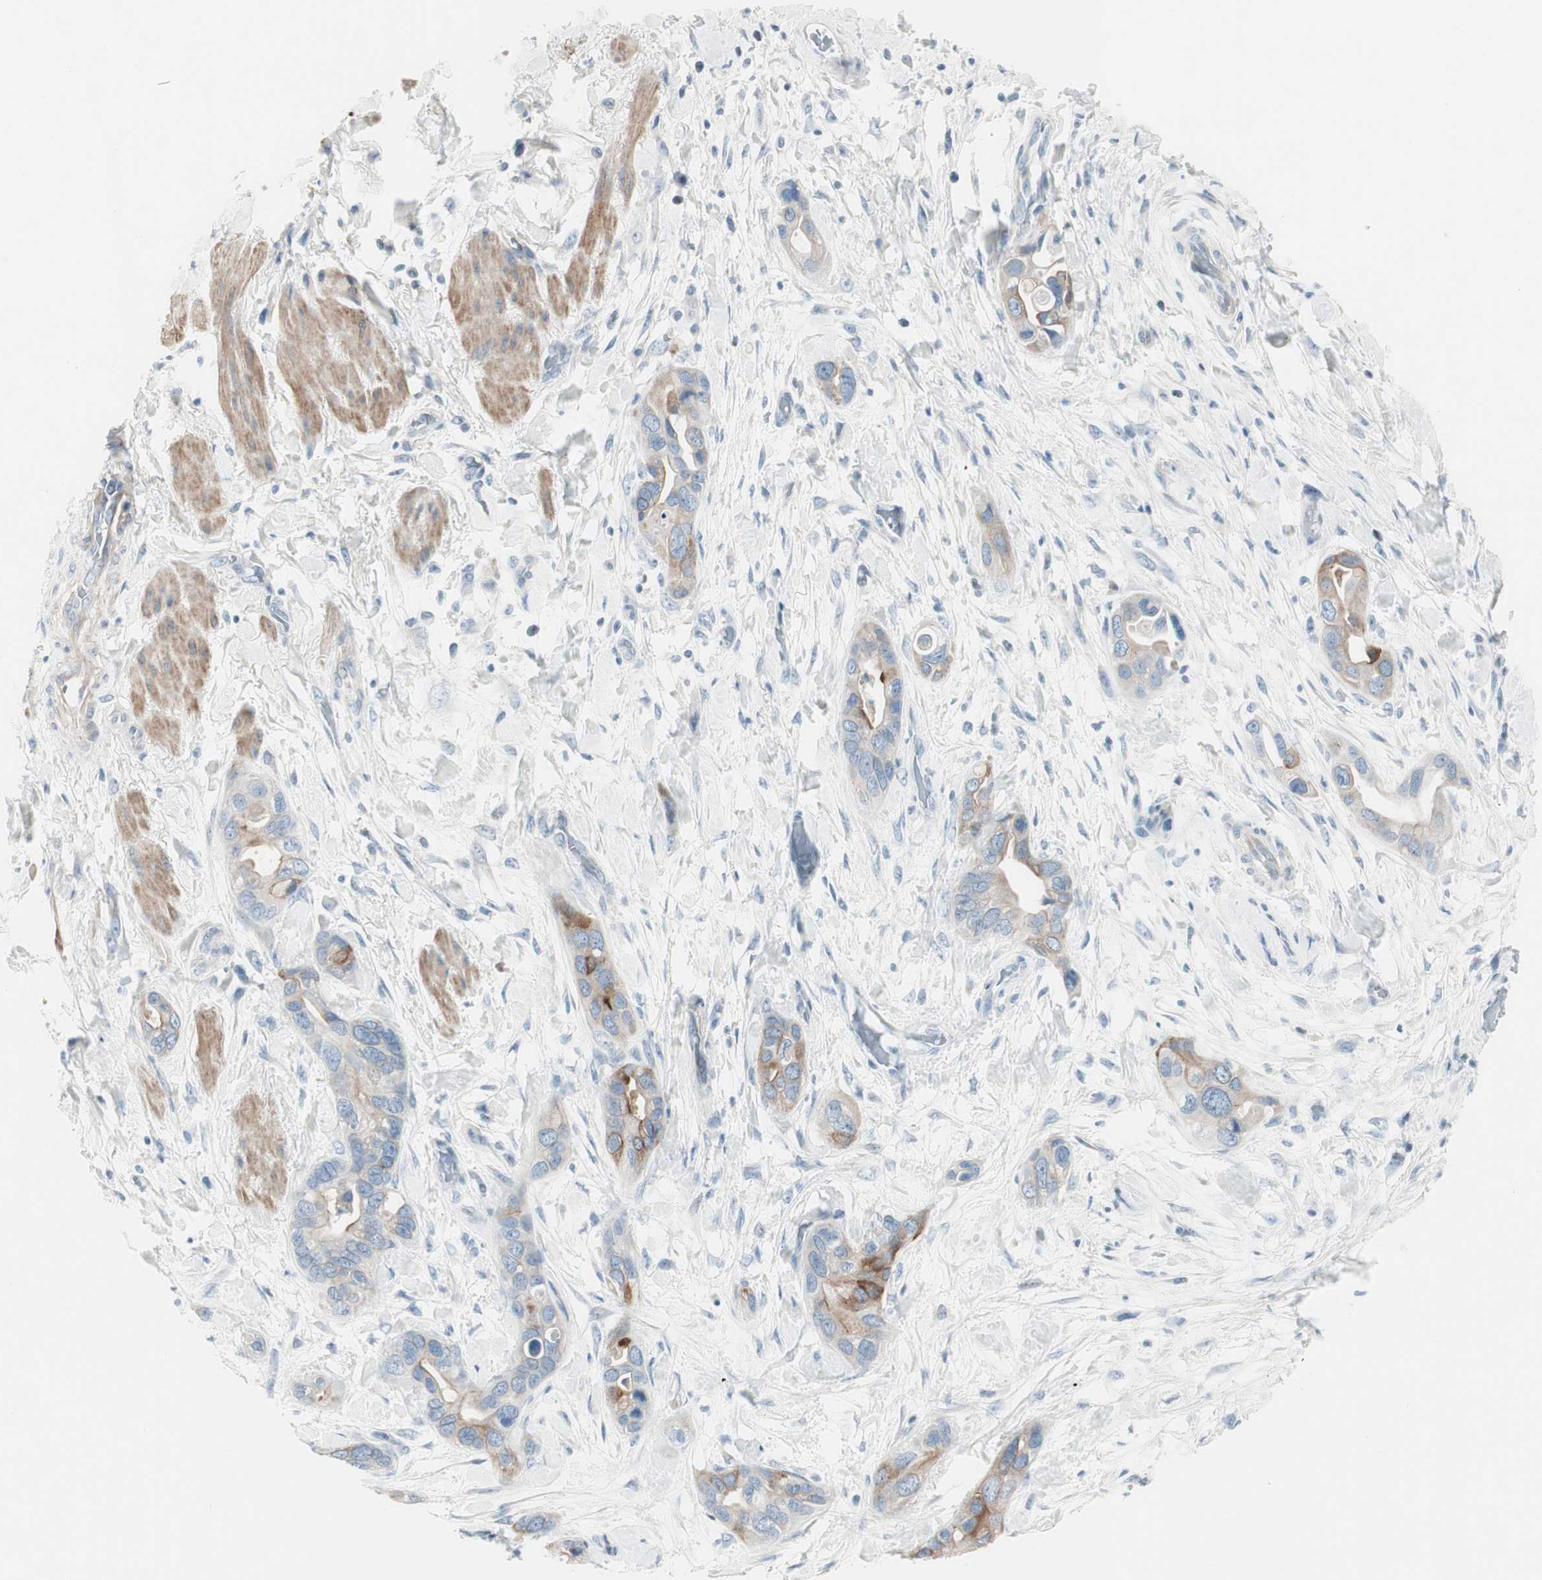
{"staining": {"intensity": "moderate", "quantity": "25%-75%", "location": "cytoplasmic/membranous"}, "tissue": "pancreatic cancer", "cell_type": "Tumor cells", "image_type": "cancer", "snomed": [{"axis": "morphology", "description": "Adenocarcinoma, NOS"}, {"axis": "topography", "description": "Pancreas"}], "caption": "The image demonstrates staining of pancreatic cancer (adenocarcinoma), revealing moderate cytoplasmic/membranous protein staining (brown color) within tumor cells.", "gene": "CDHR5", "patient": {"sex": "female", "age": 77}}